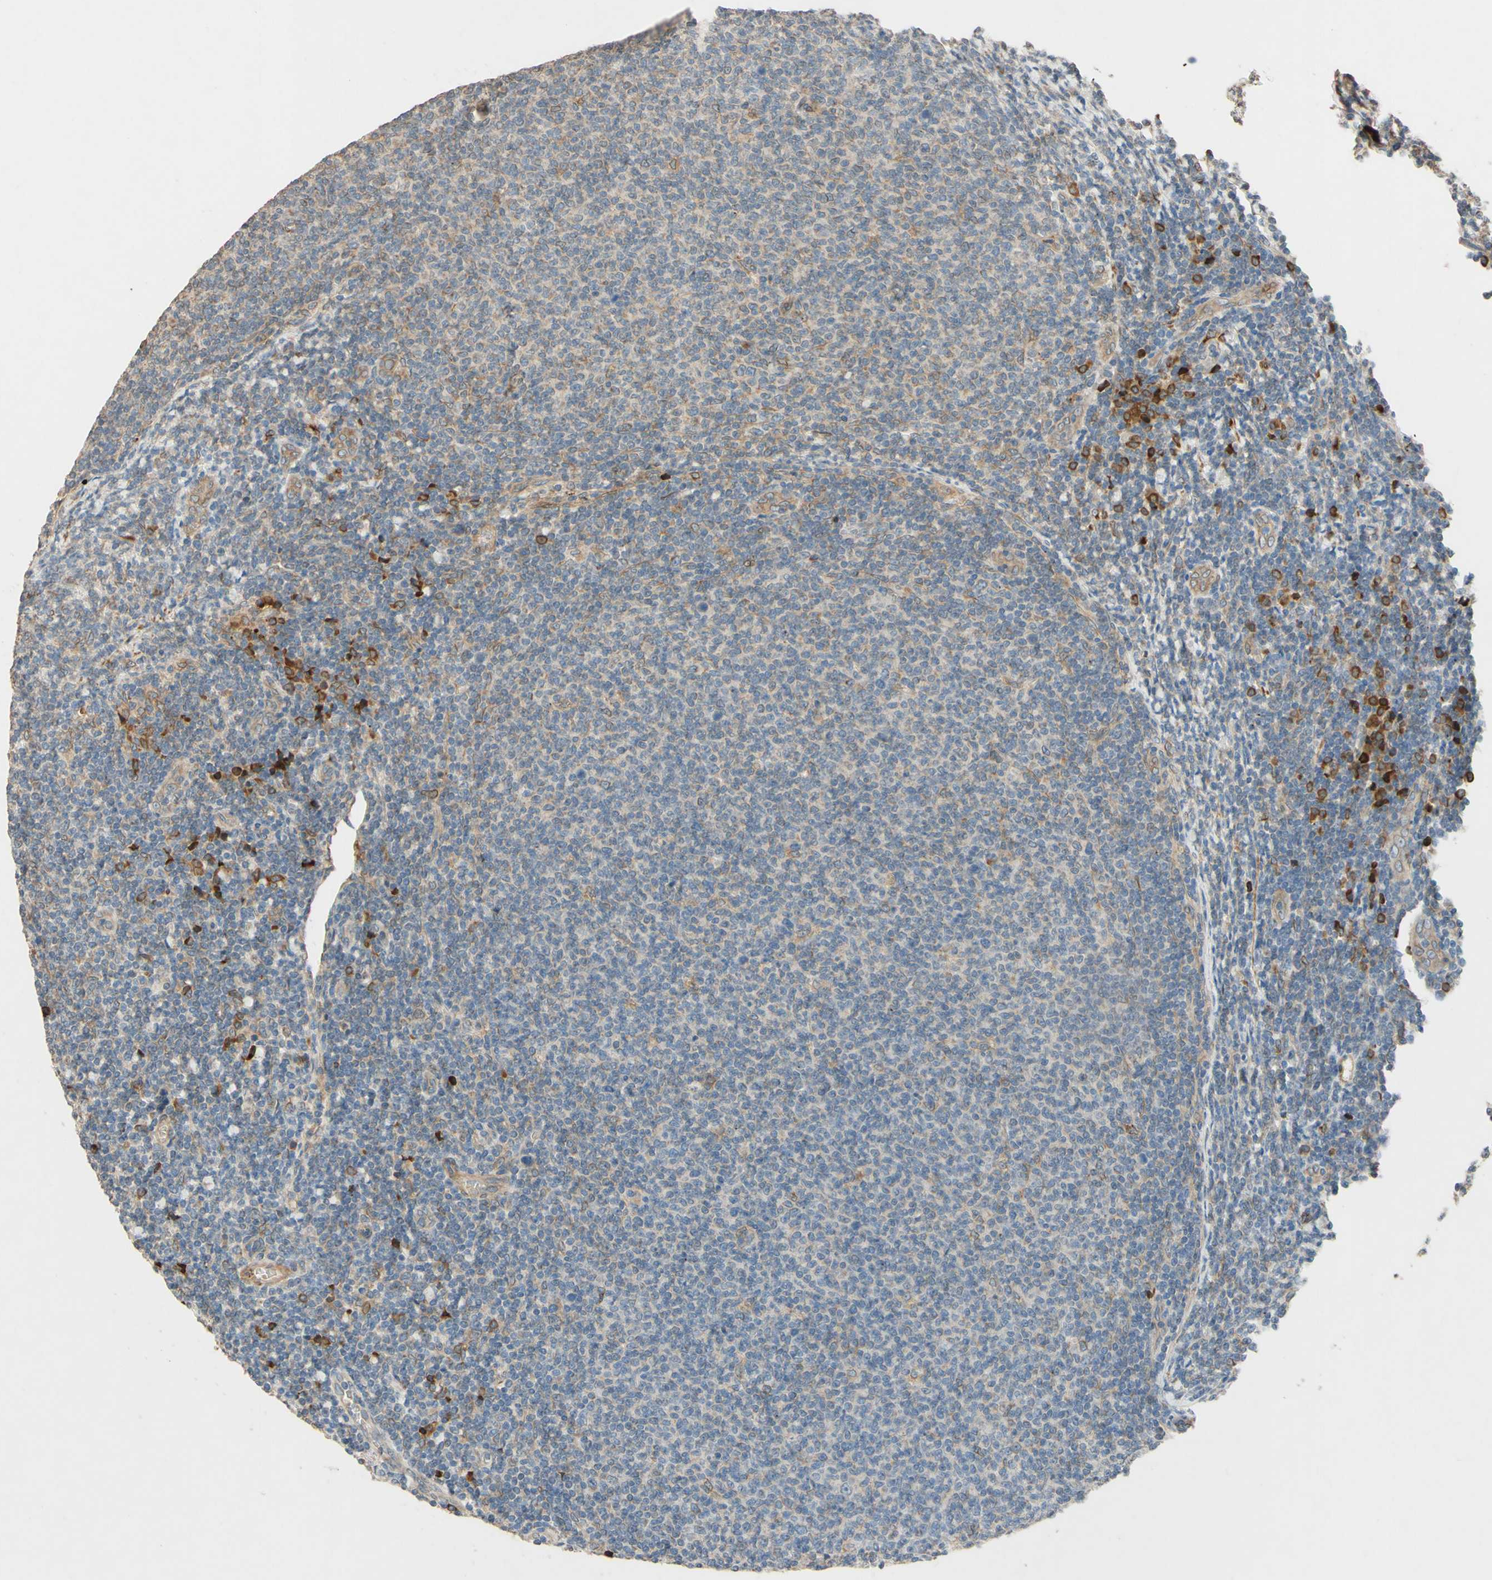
{"staining": {"intensity": "strong", "quantity": "<25%", "location": "cytoplasmic/membranous,nuclear"}, "tissue": "lymphoma", "cell_type": "Tumor cells", "image_type": "cancer", "snomed": [{"axis": "morphology", "description": "Malignant lymphoma, non-Hodgkin's type, Low grade"}, {"axis": "topography", "description": "Lymph node"}], "caption": "Low-grade malignant lymphoma, non-Hodgkin's type stained for a protein reveals strong cytoplasmic/membranous and nuclear positivity in tumor cells. The staining was performed using DAB (3,3'-diaminobenzidine), with brown indicating positive protein expression. Nuclei are stained blue with hematoxylin.", "gene": "PTPRU", "patient": {"sex": "male", "age": 66}}